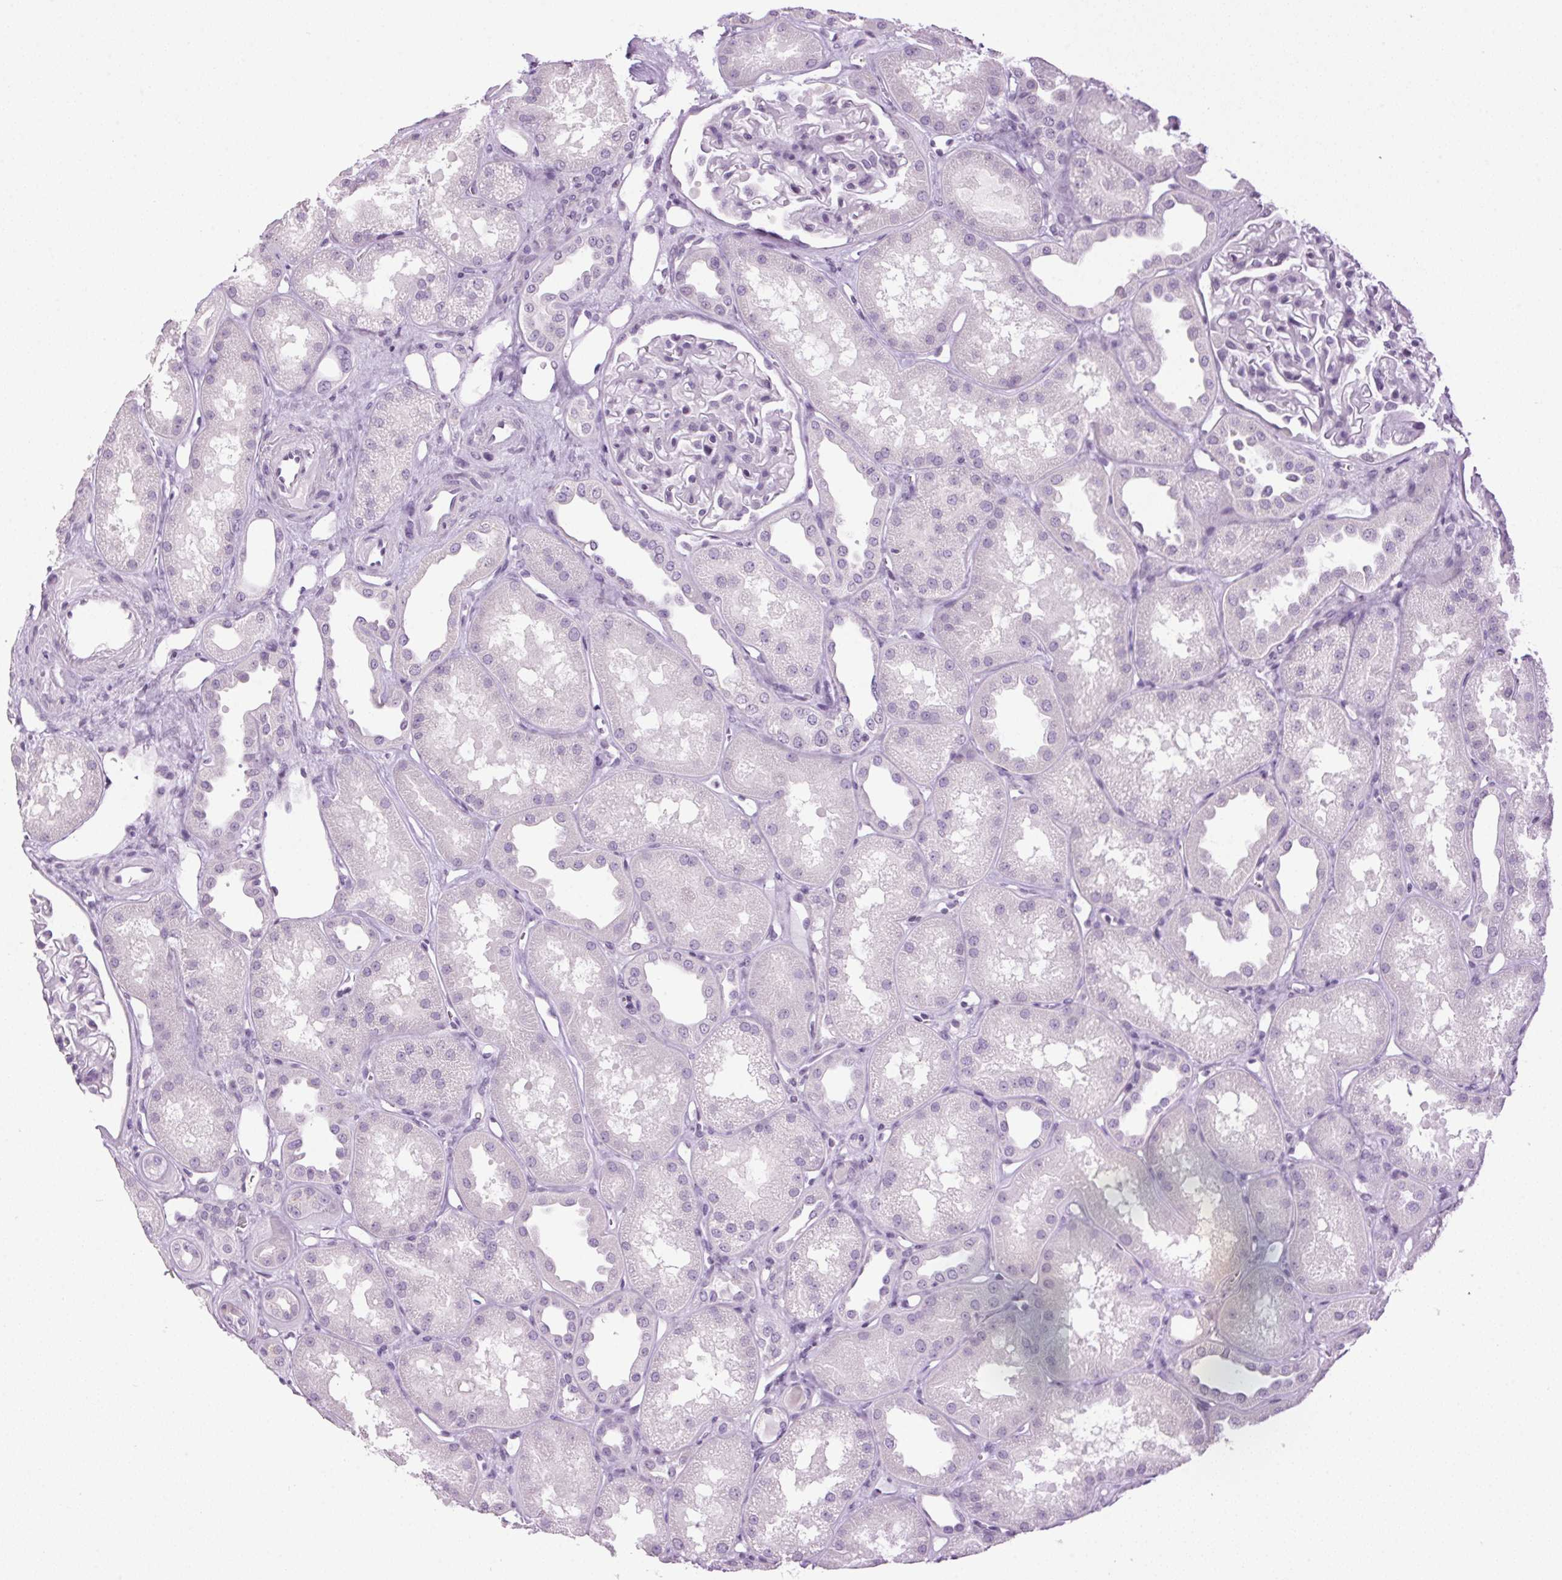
{"staining": {"intensity": "negative", "quantity": "none", "location": "none"}, "tissue": "kidney", "cell_type": "Cells in glomeruli", "image_type": "normal", "snomed": [{"axis": "morphology", "description": "Normal tissue, NOS"}, {"axis": "topography", "description": "Kidney"}], "caption": "Kidney stained for a protein using immunohistochemistry (IHC) reveals no positivity cells in glomeruli.", "gene": "TMEM88B", "patient": {"sex": "male", "age": 61}}